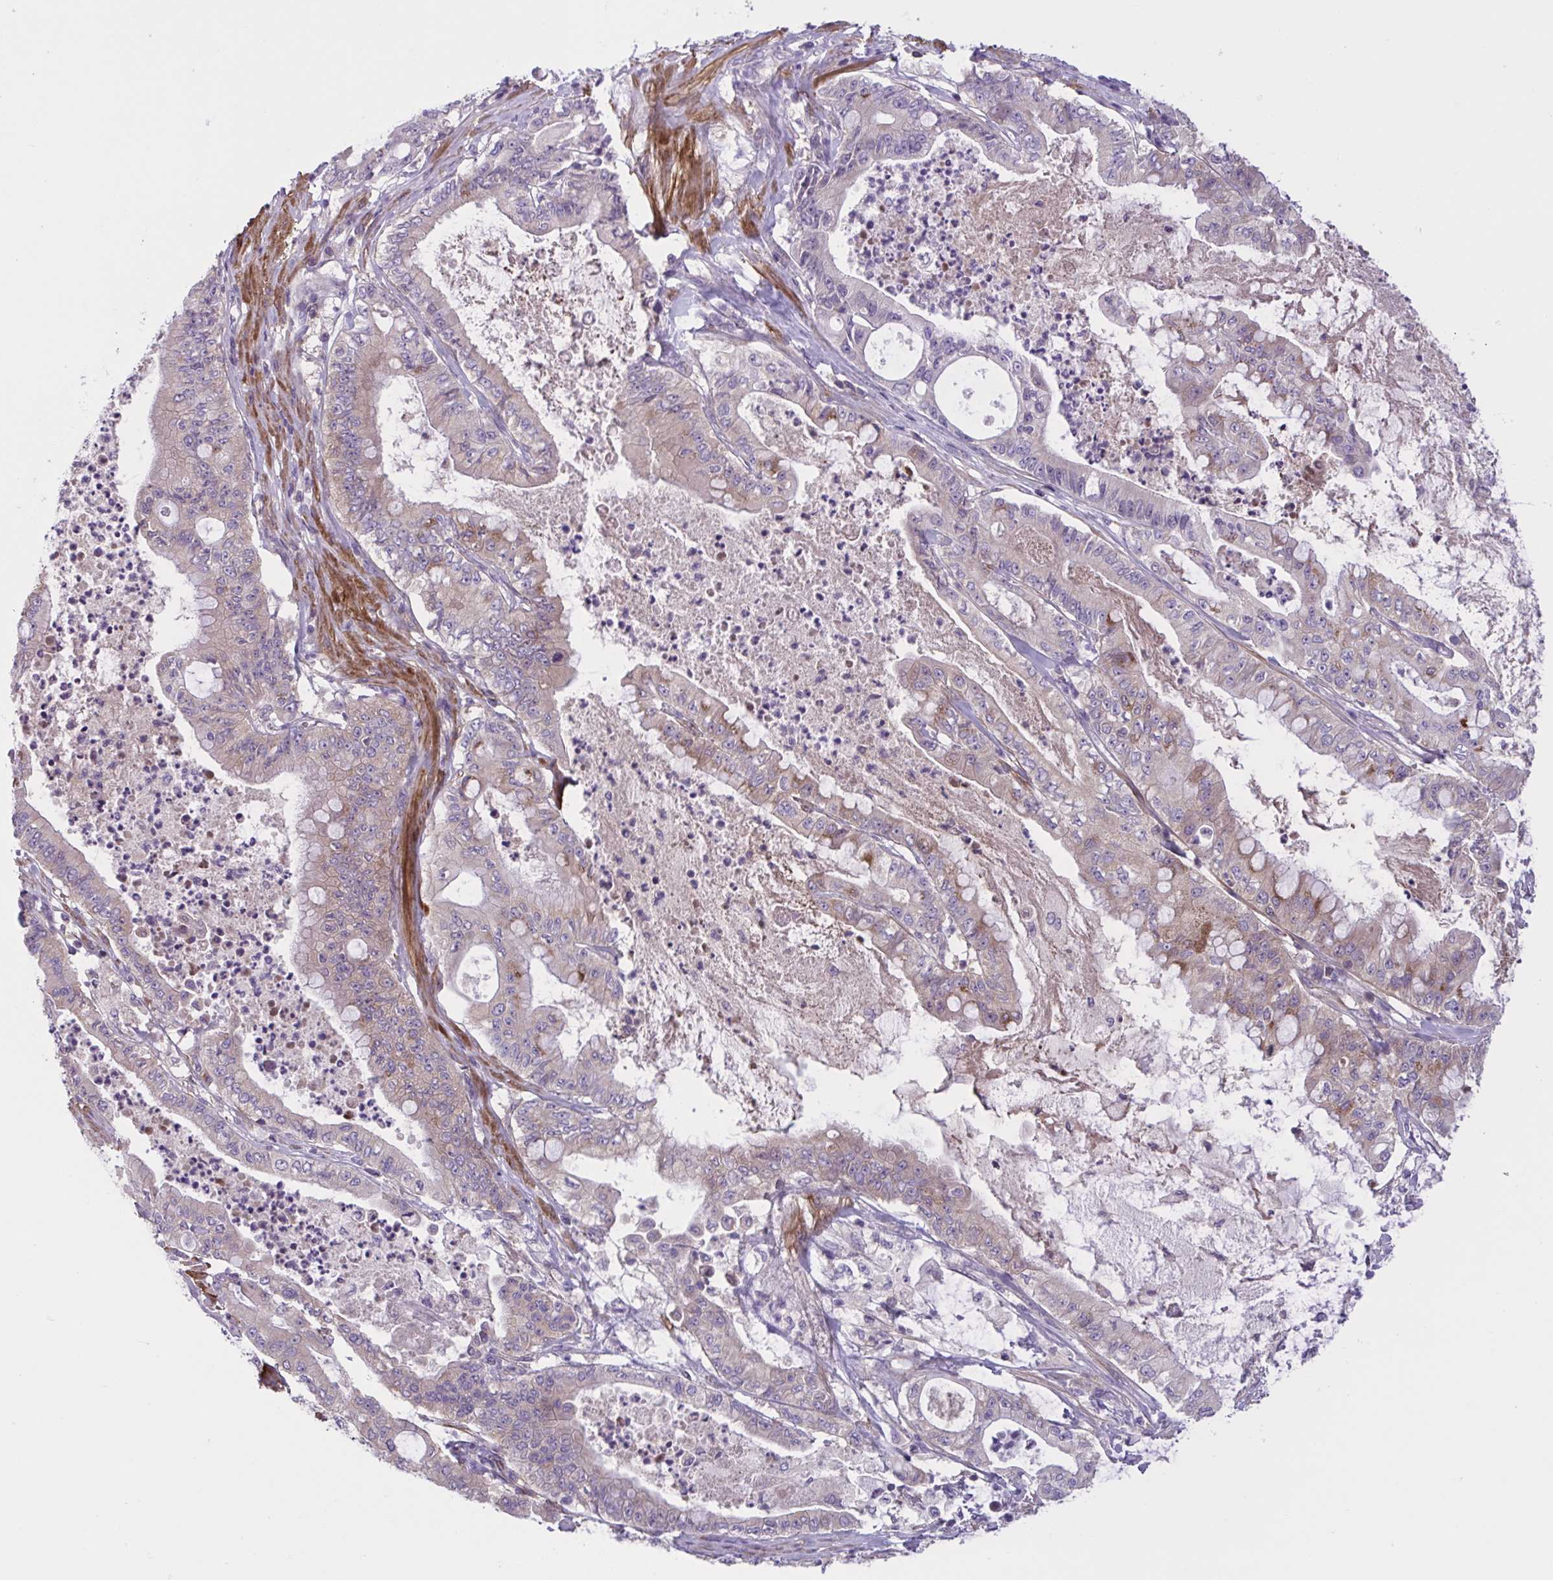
{"staining": {"intensity": "moderate", "quantity": "<25%", "location": "cytoplasmic/membranous"}, "tissue": "pancreatic cancer", "cell_type": "Tumor cells", "image_type": "cancer", "snomed": [{"axis": "morphology", "description": "Adenocarcinoma, NOS"}, {"axis": "topography", "description": "Pancreas"}], "caption": "Moderate cytoplasmic/membranous positivity for a protein is appreciated in about <25% of tumor cells of pancreatic cancer using immunohistochemistry.", "gene": "WNT9B", "patient": {"sex": "male", "age": 71}}